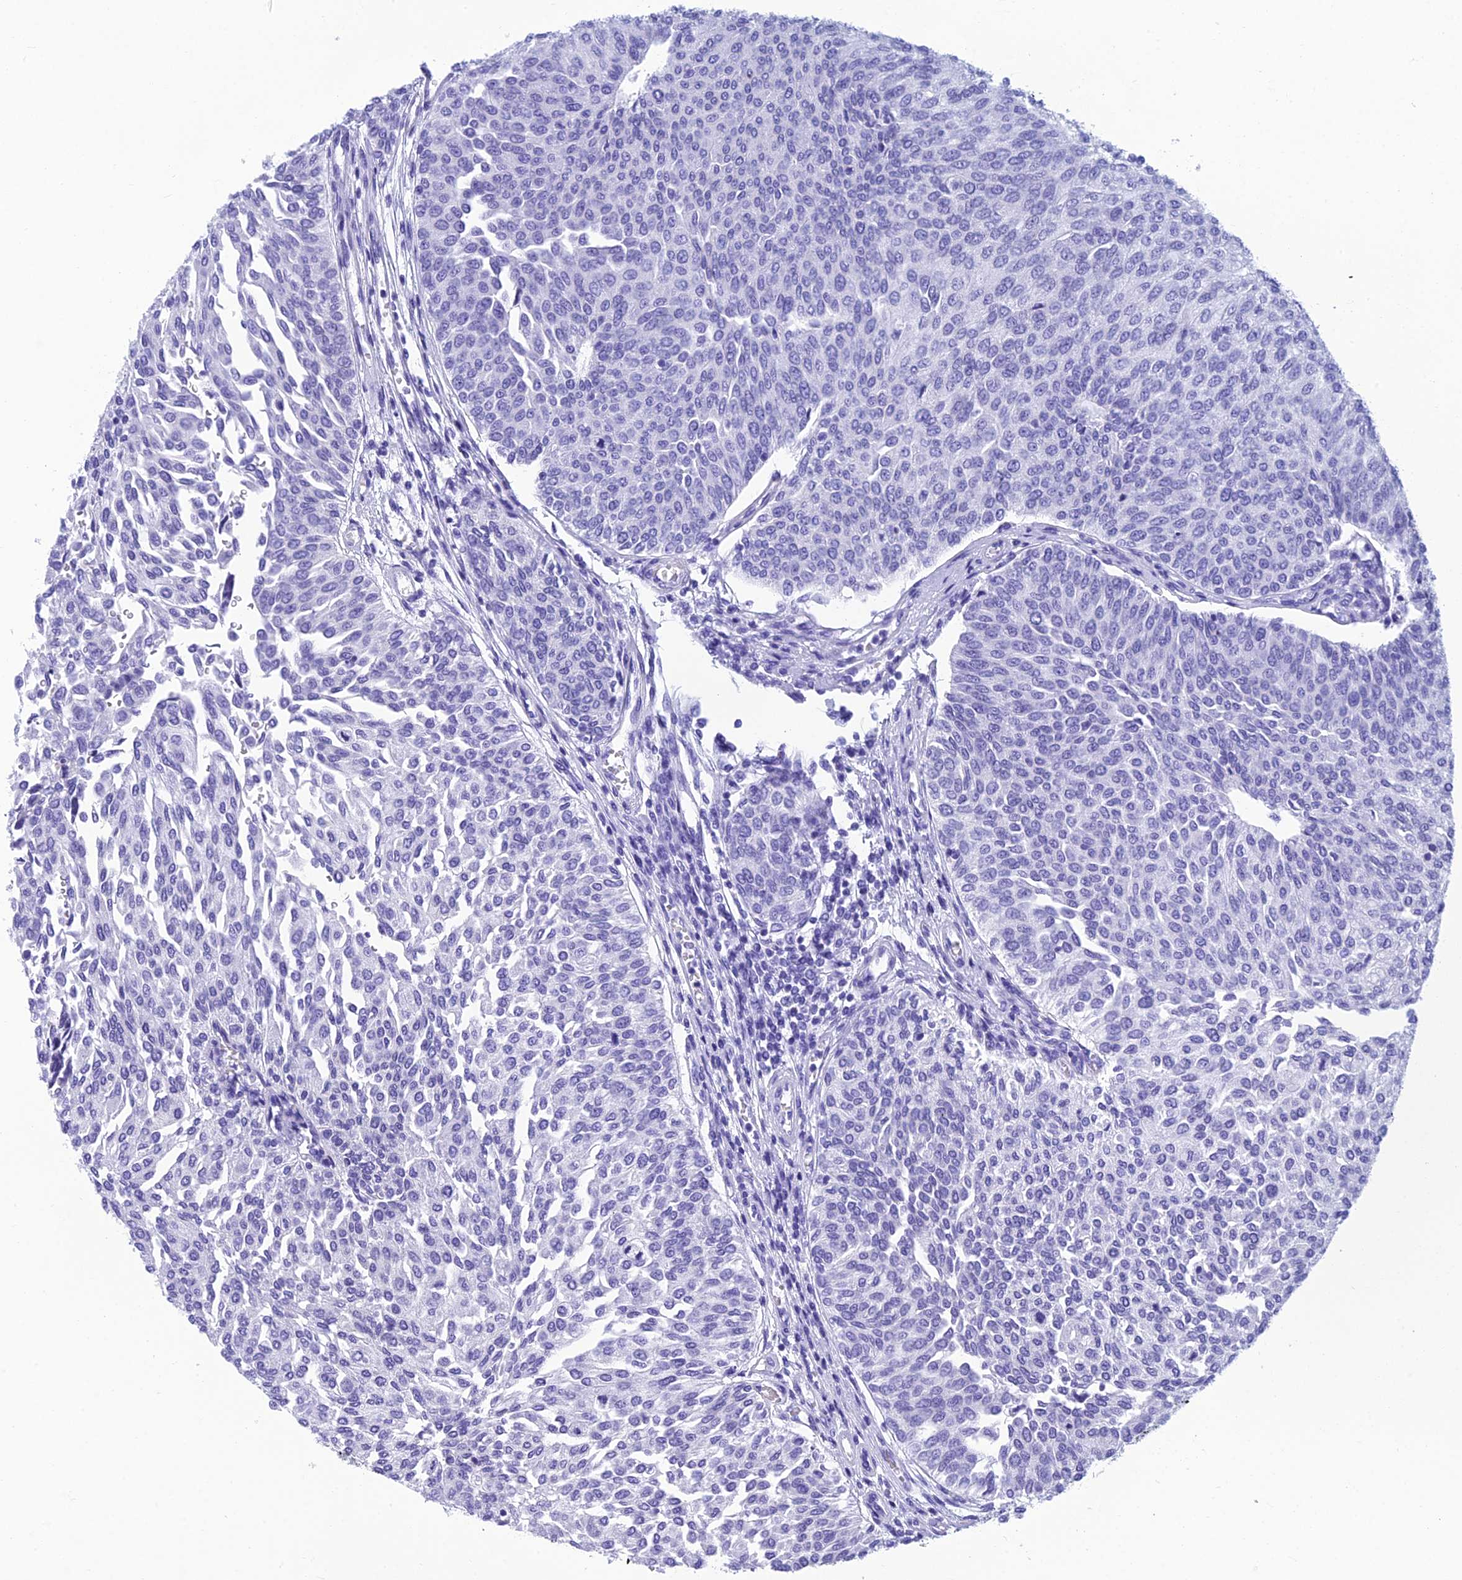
{"staining": {"intensity": "negative", "quantity": "none", "location": "none"}, "tissue": "urothelial cancer", "cell_type": "Tumor cells", "image_type": "cancer", "snomed": [{"axis": "morphology", "description": "Urothelial carcinoma, High grade"}, {"axis": "topography", "description": "Urinary bladder"}], "caption": "High power microscopy histopathology image of an immunohistochemistry (IHC) histopathology image of high-grade urothelial carcinoma, revealing no significant positivity in tumor cells.", "gene": "GRWD1", "patient": {"sex": "female", "age": 79}}